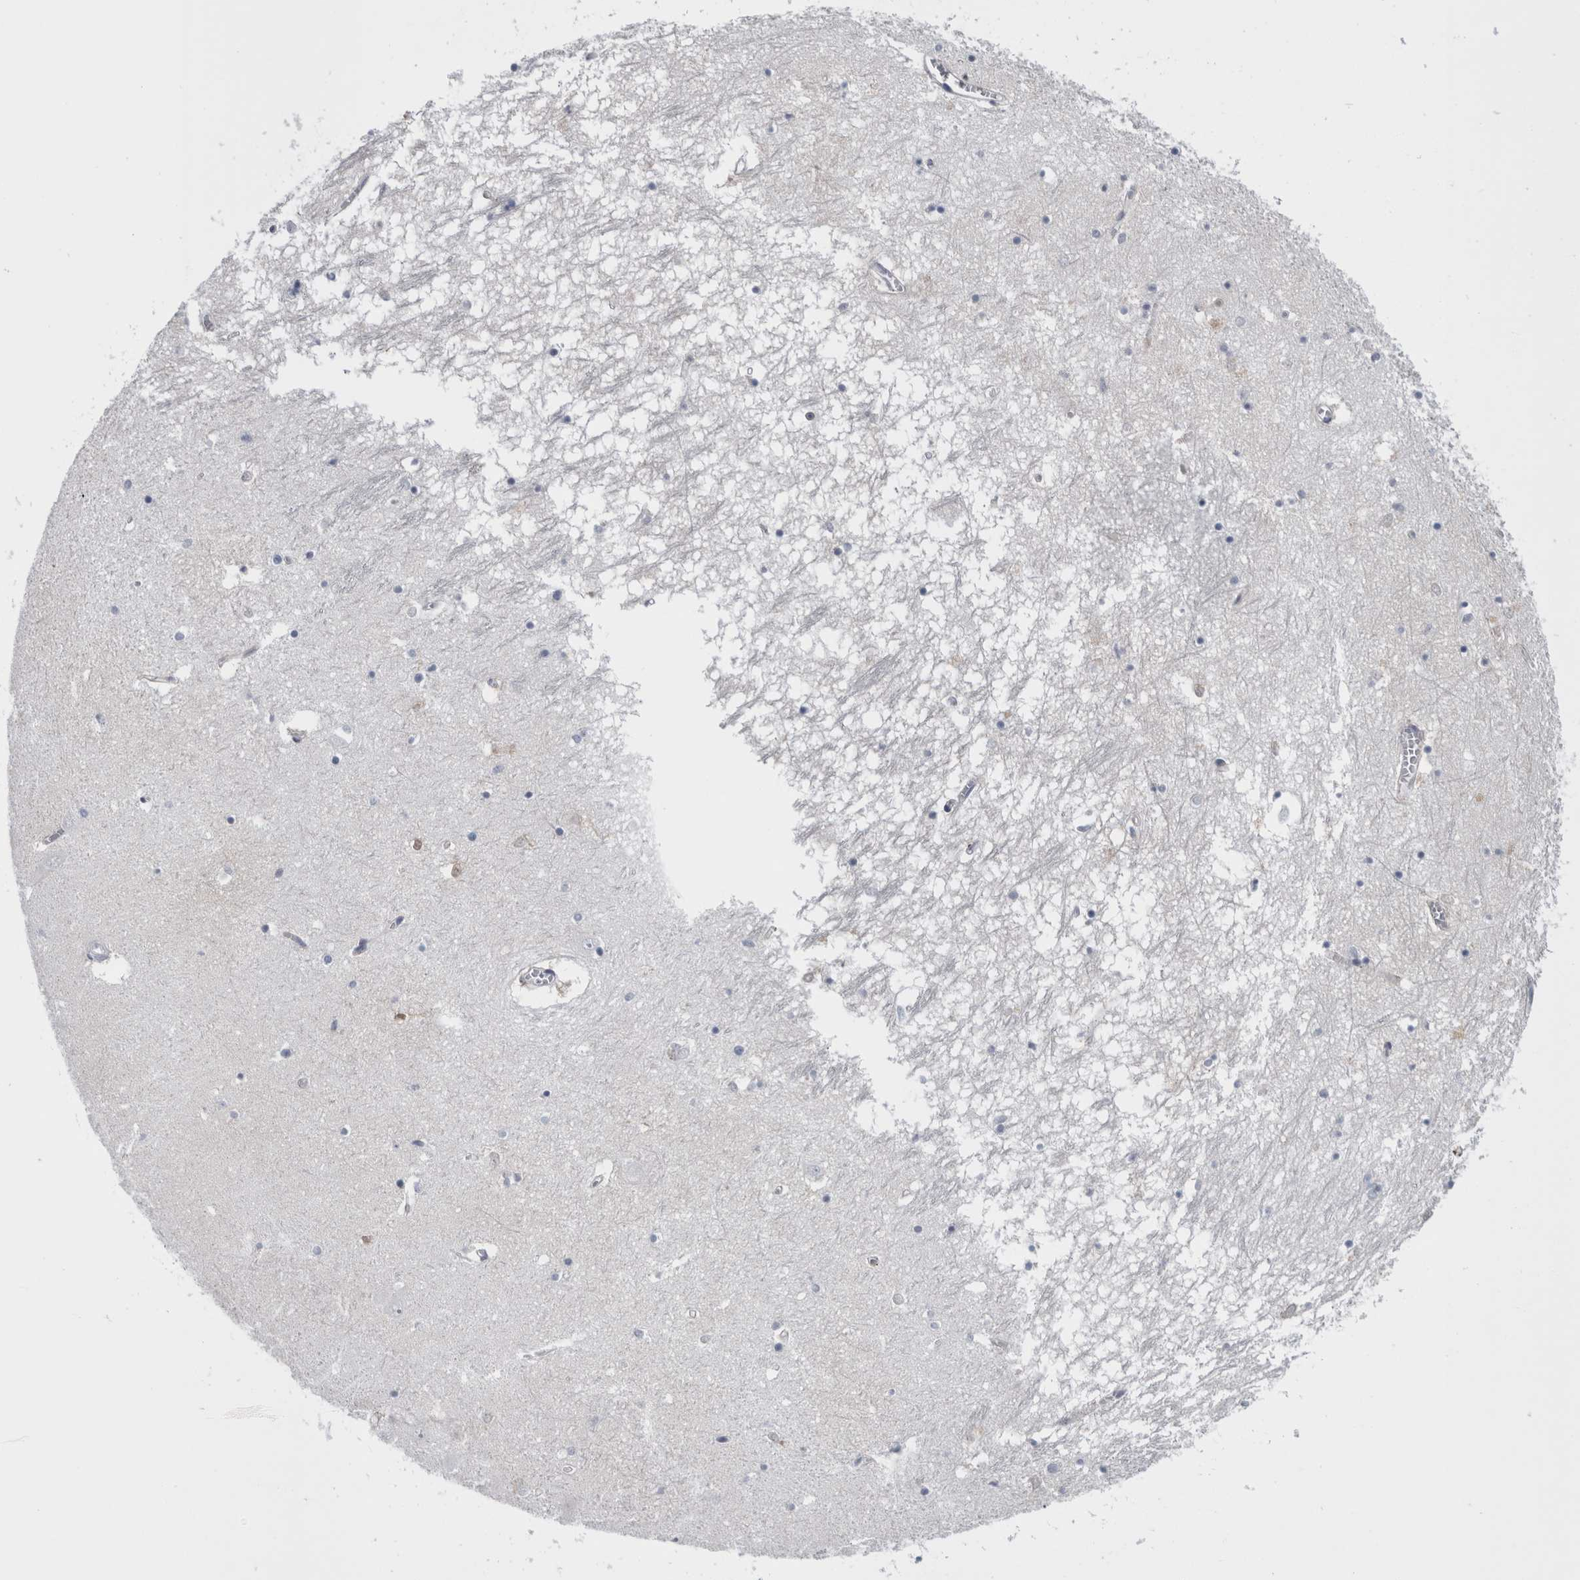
{"staining": {"intensity": "negative", "quantity": "none", "location": "none"}, "tissue": "hippocampus", "cell_type": "Glial cells", "image_type": "normal", "snomed": [{"axis": "morphology", "description": "Normal tissue, NOS"}, {"axis": "topography", "description": "Hippocampus"}], "caption": "Human hippocampus stained for a protein using IHC reveals no staining in glial cells.", "gene": "ANKFY1", "patient": {"sex": "male", "age": 70}}